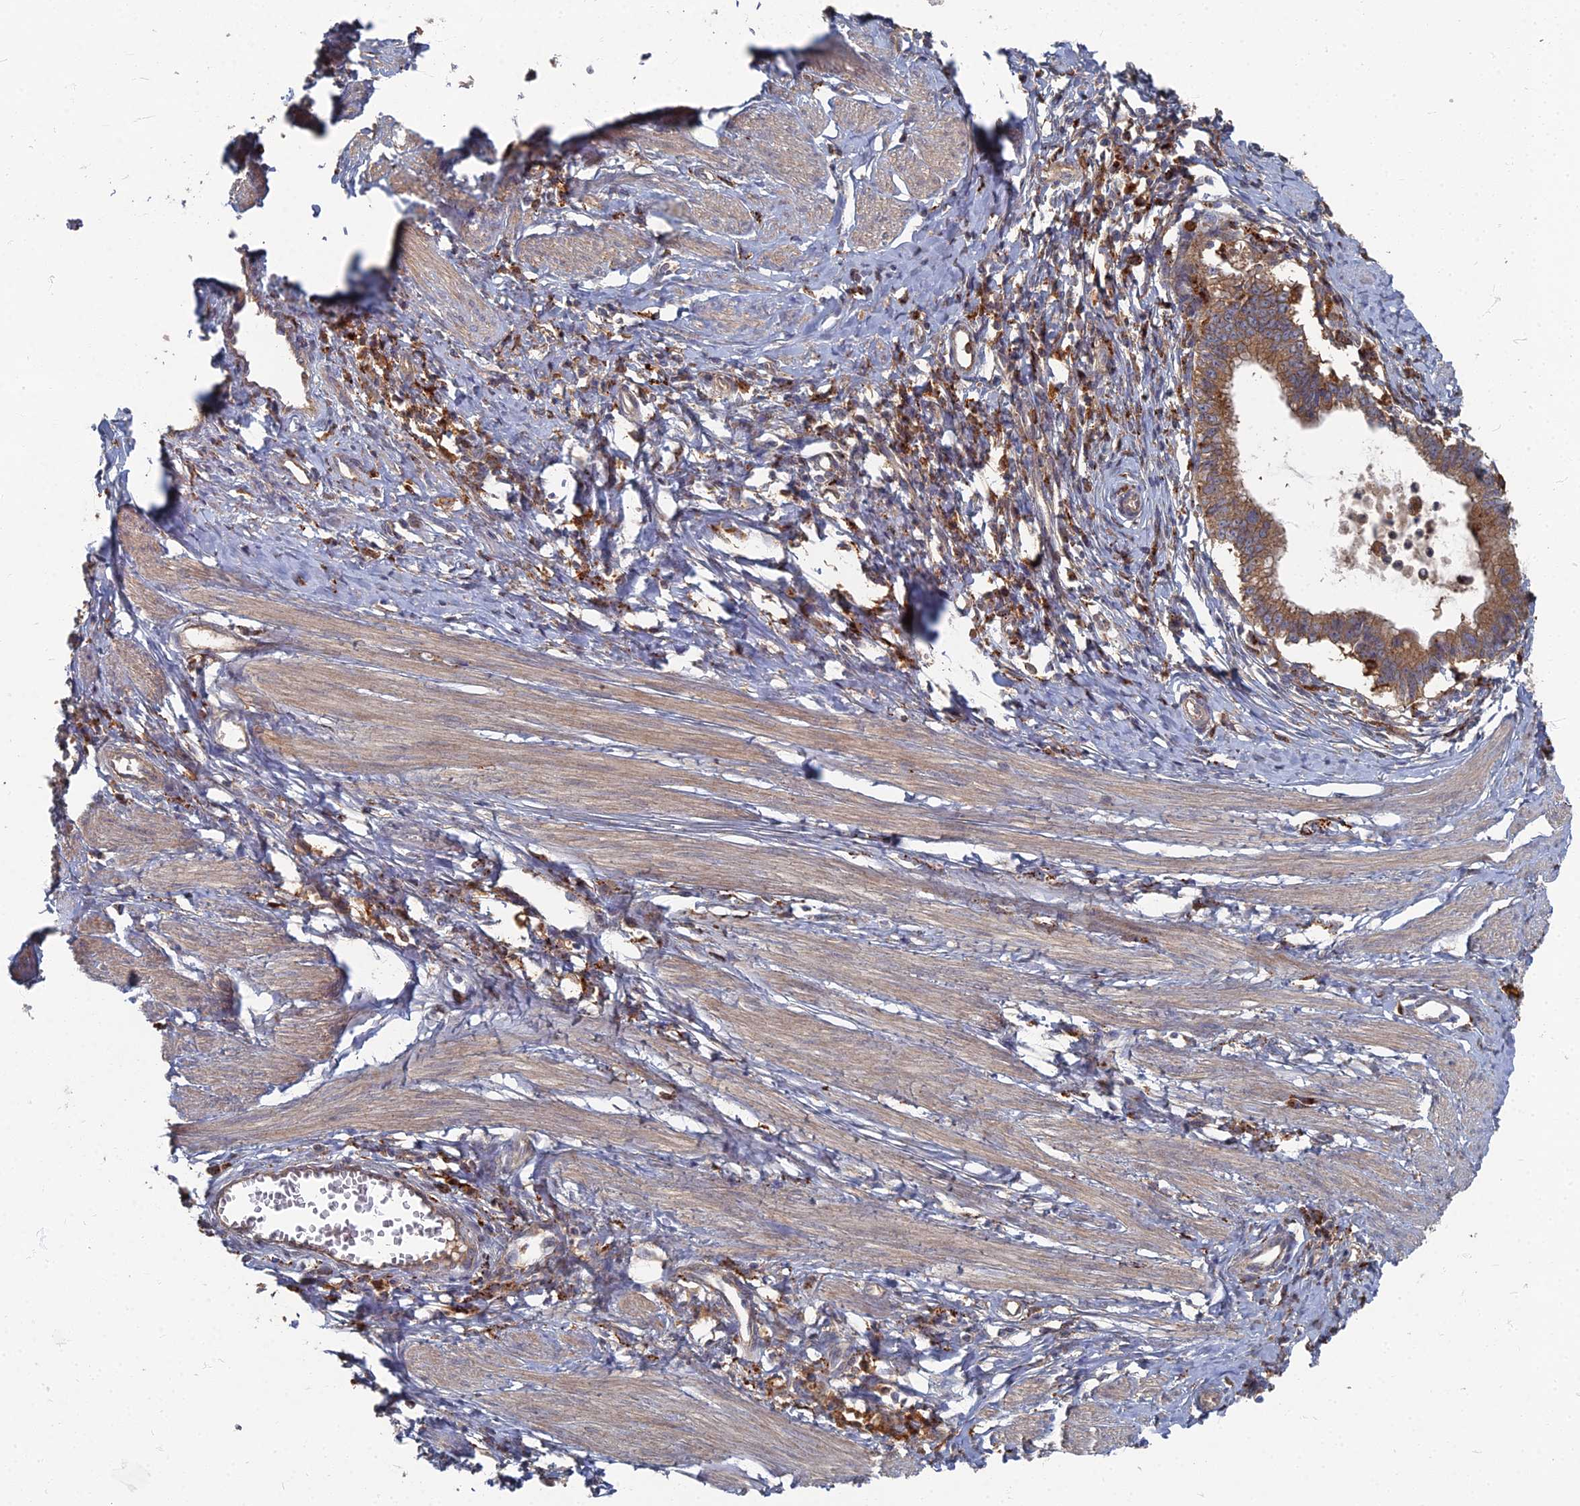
{"staining": {"intensity": "moderate", "quantity": ">75%", "location": "cytoplasmic/membranous"}, "tissue": "cervical cancer", "cell_type": "Tumor cells", "image_type": "cancer", "snomed": [{"axis": "morphology", "description": "Adenocarcinoma, NOS"}, {"axis": "topography", "description": "Cervix"}], "caption": "The histopathology image demonstrates a brown stain indicating the presence of a protein in the cytoplasmic/membranous of tumor cells in cervical cancer.", "gene": "PPCDC", "patient": {"sex": "female", "age": 36}}